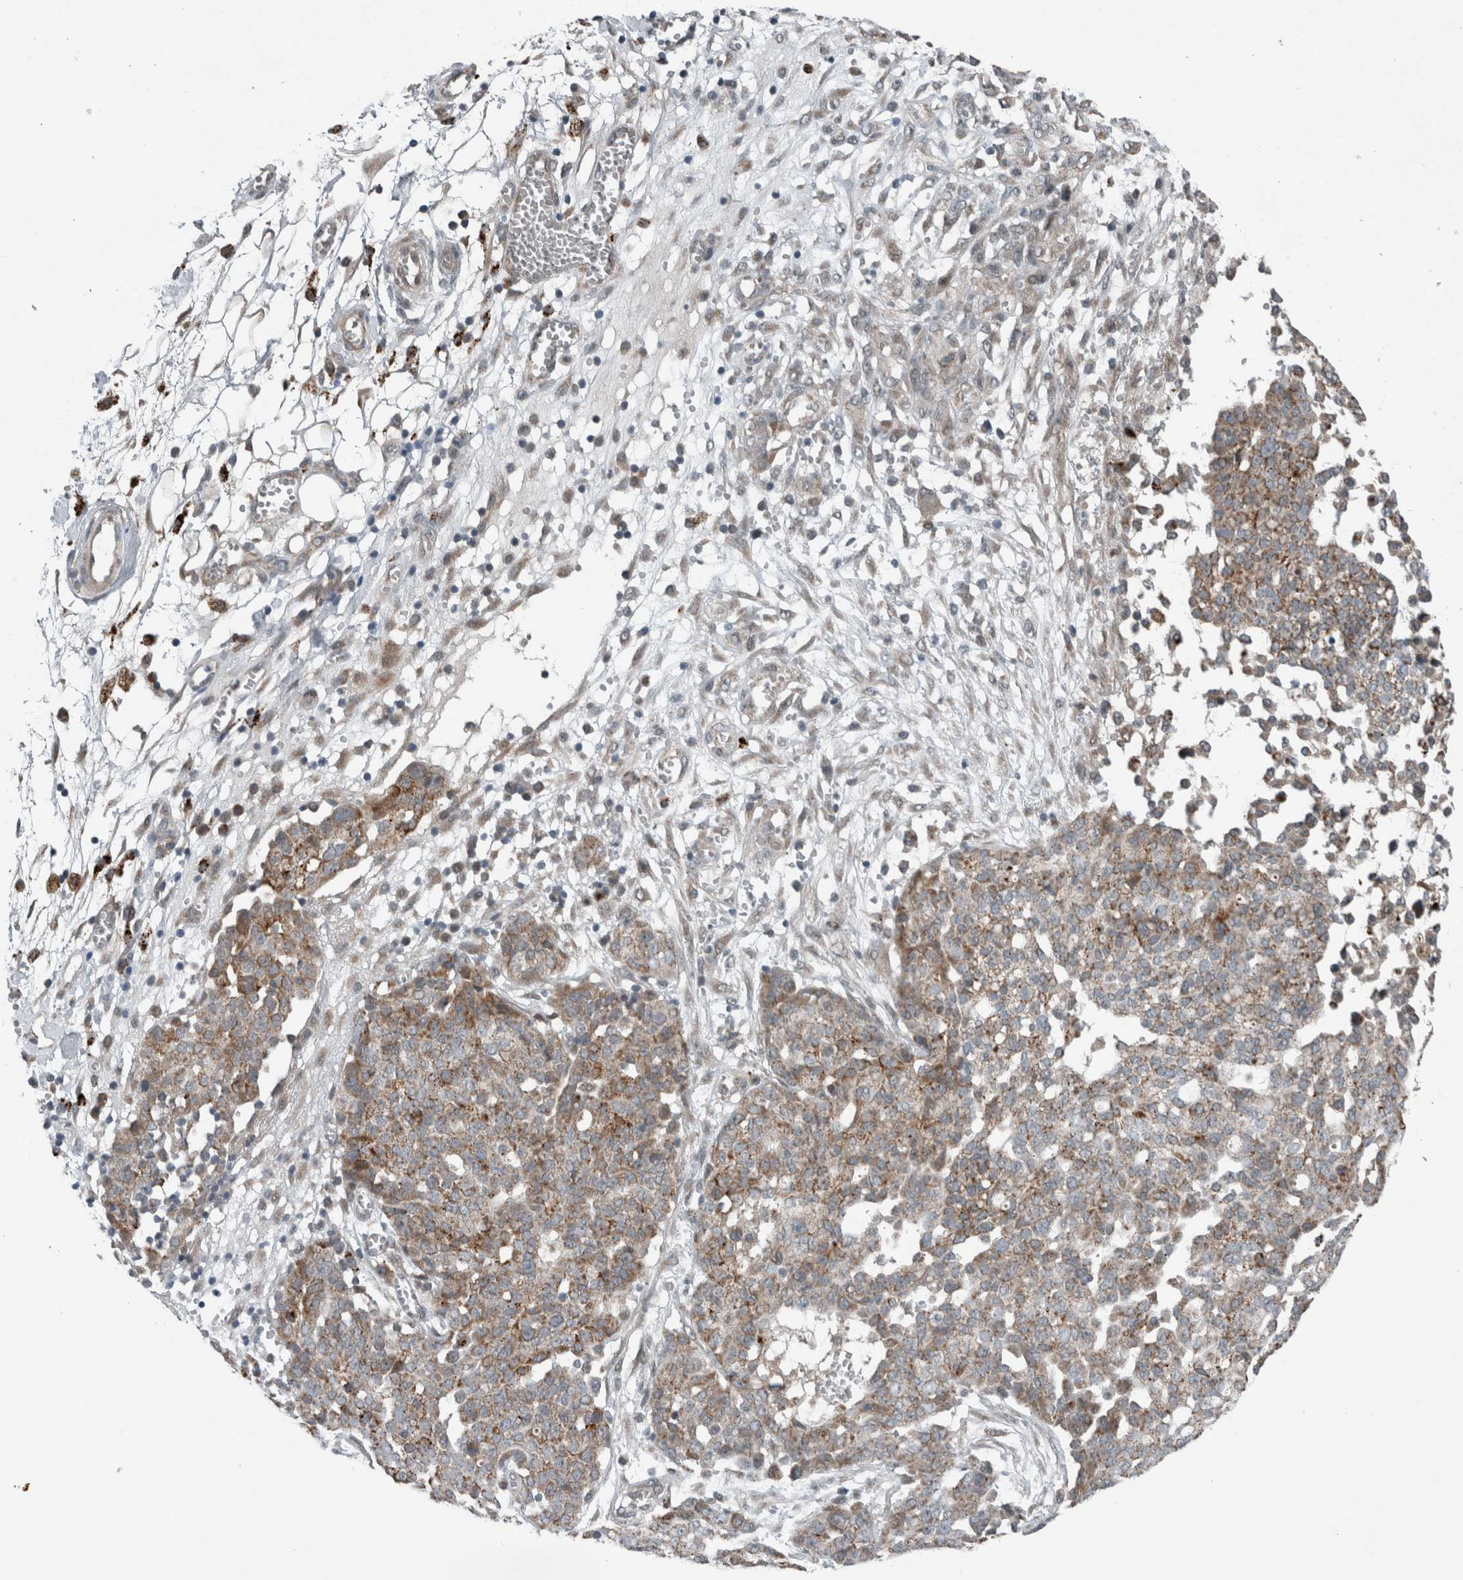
{"staining": {"intensity": "moderate", "quantity": ">75%", "location": "cytoplasmic/membranous"}, "tissue": "ovarian cancer", "cell_type": "Tumor cells", "image_type": "cancer", "snomed": [{"axis": "morphology", "description": "Cystadenocarcinoma, serous, NOS"}, {"axis": "topography", "description": "Soft tissue"}, {"axis": "topography", "description": "Ovary"}], "caption": "Human serous cystadenocarcinoma (ovarian) stained with a brown dye displays moderate cytoplasmic/membranous positive staining in about >75% of tumor cells.", "gene": "GBA2", "patient": {"sex": "female", "age": 57}}